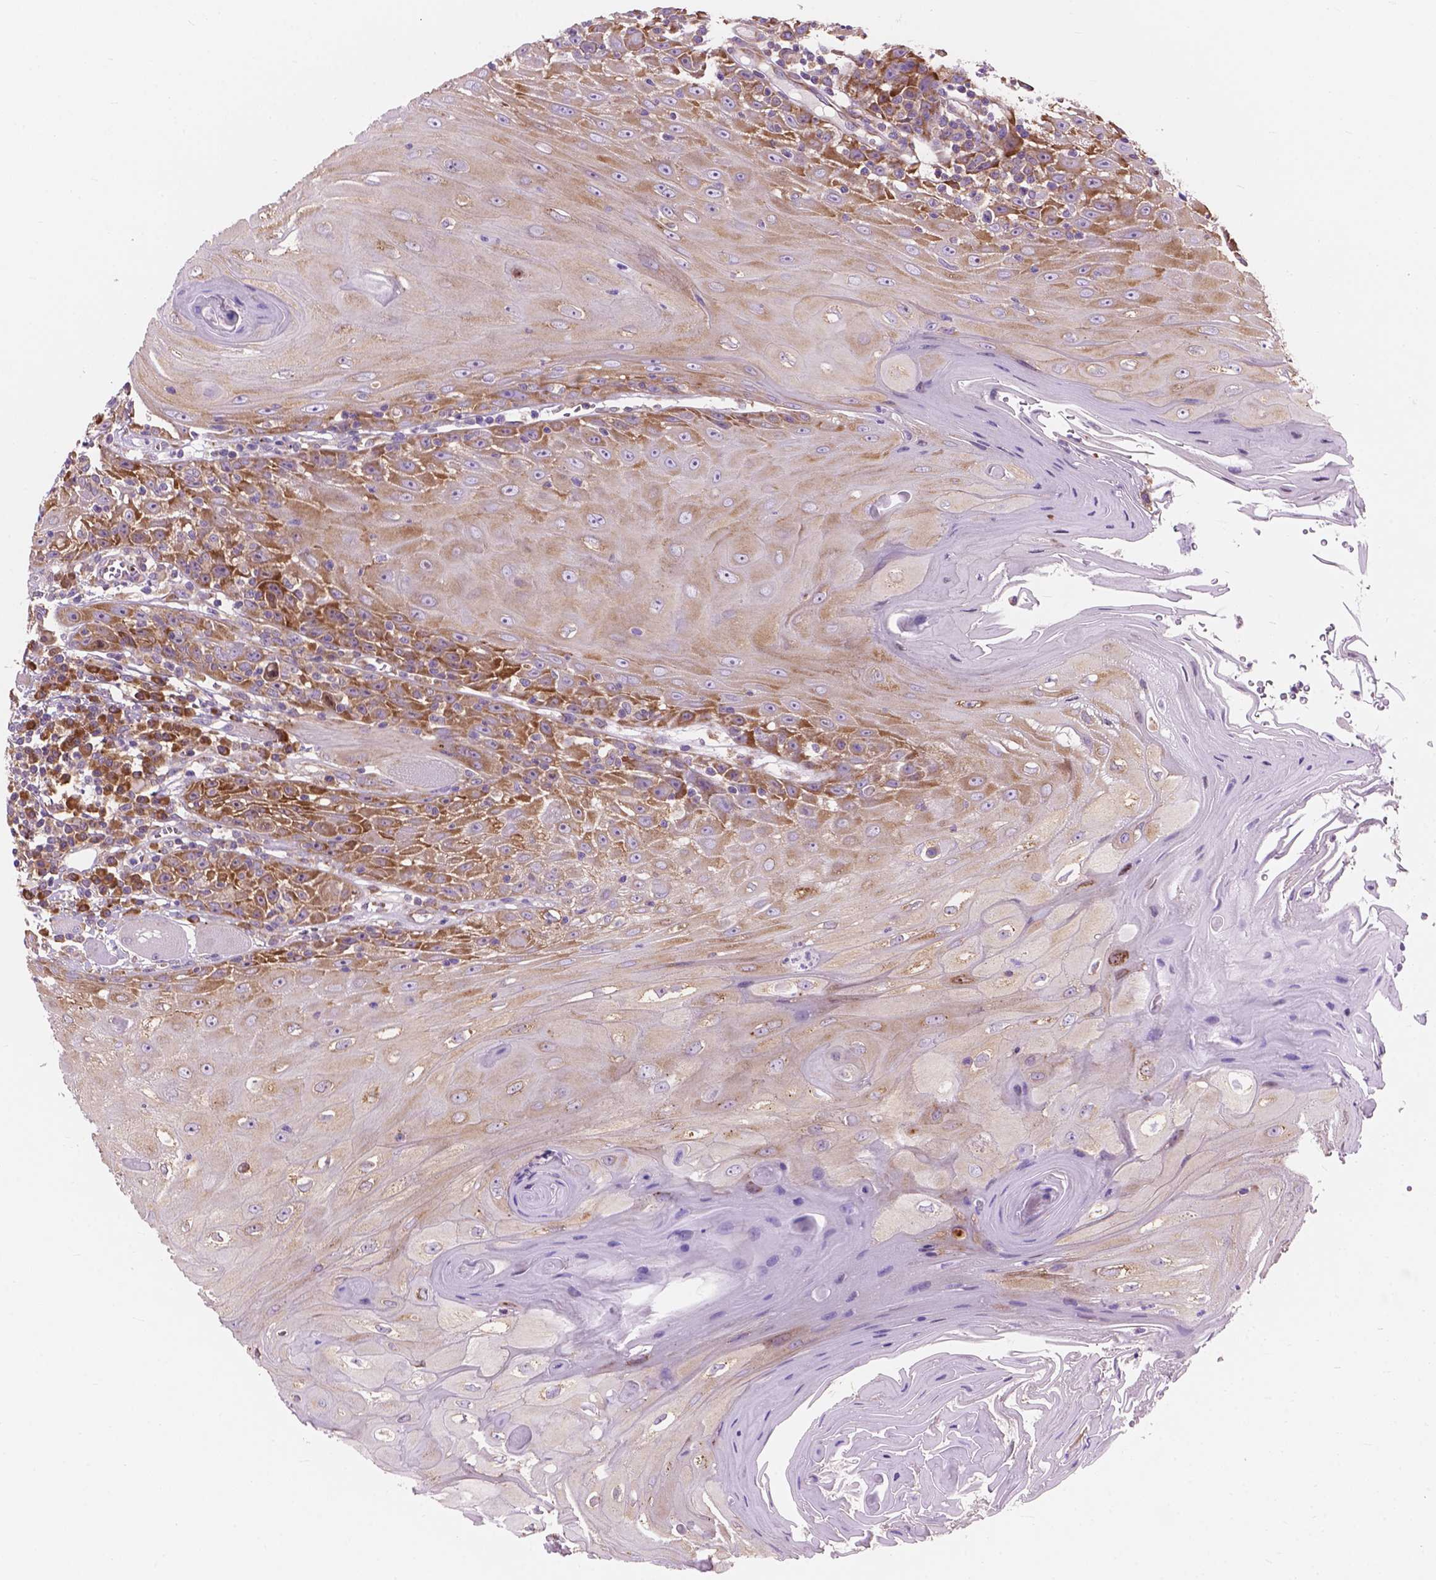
{"staining": {"intensity": "moderate", "quantity": ">75%", "location": "cytoplasmic/membranous"}, "tissue": "head and neck cancer", "cell_type": "Tumor cells", "image_type": "cancer", "snomed": [{"axis": "morphology", "description": "Normal tissue, NOS"}, {"axis": "morphology", "description": "Squamous cell carcinoma, NOS"}, {"axis": "topography", "description": "Oral tissue"}, {"axis": "topography", "description": "Head-Neck"}], "caption": "Immunohistochemistry (IHC) of human head and neck squamous cell carcinoma demonstrates medium levels of moderate cytoplasmic/membranous expression in about >75% of tumor cells. The staining was performed using DAB (3,3'-diaminobenzidine), with brown indicating positive protein expression. Nuclei are stained blue with hematoxylin.", "gene": "RPL37A", "patient": {"sex": "male", "age": 52}}